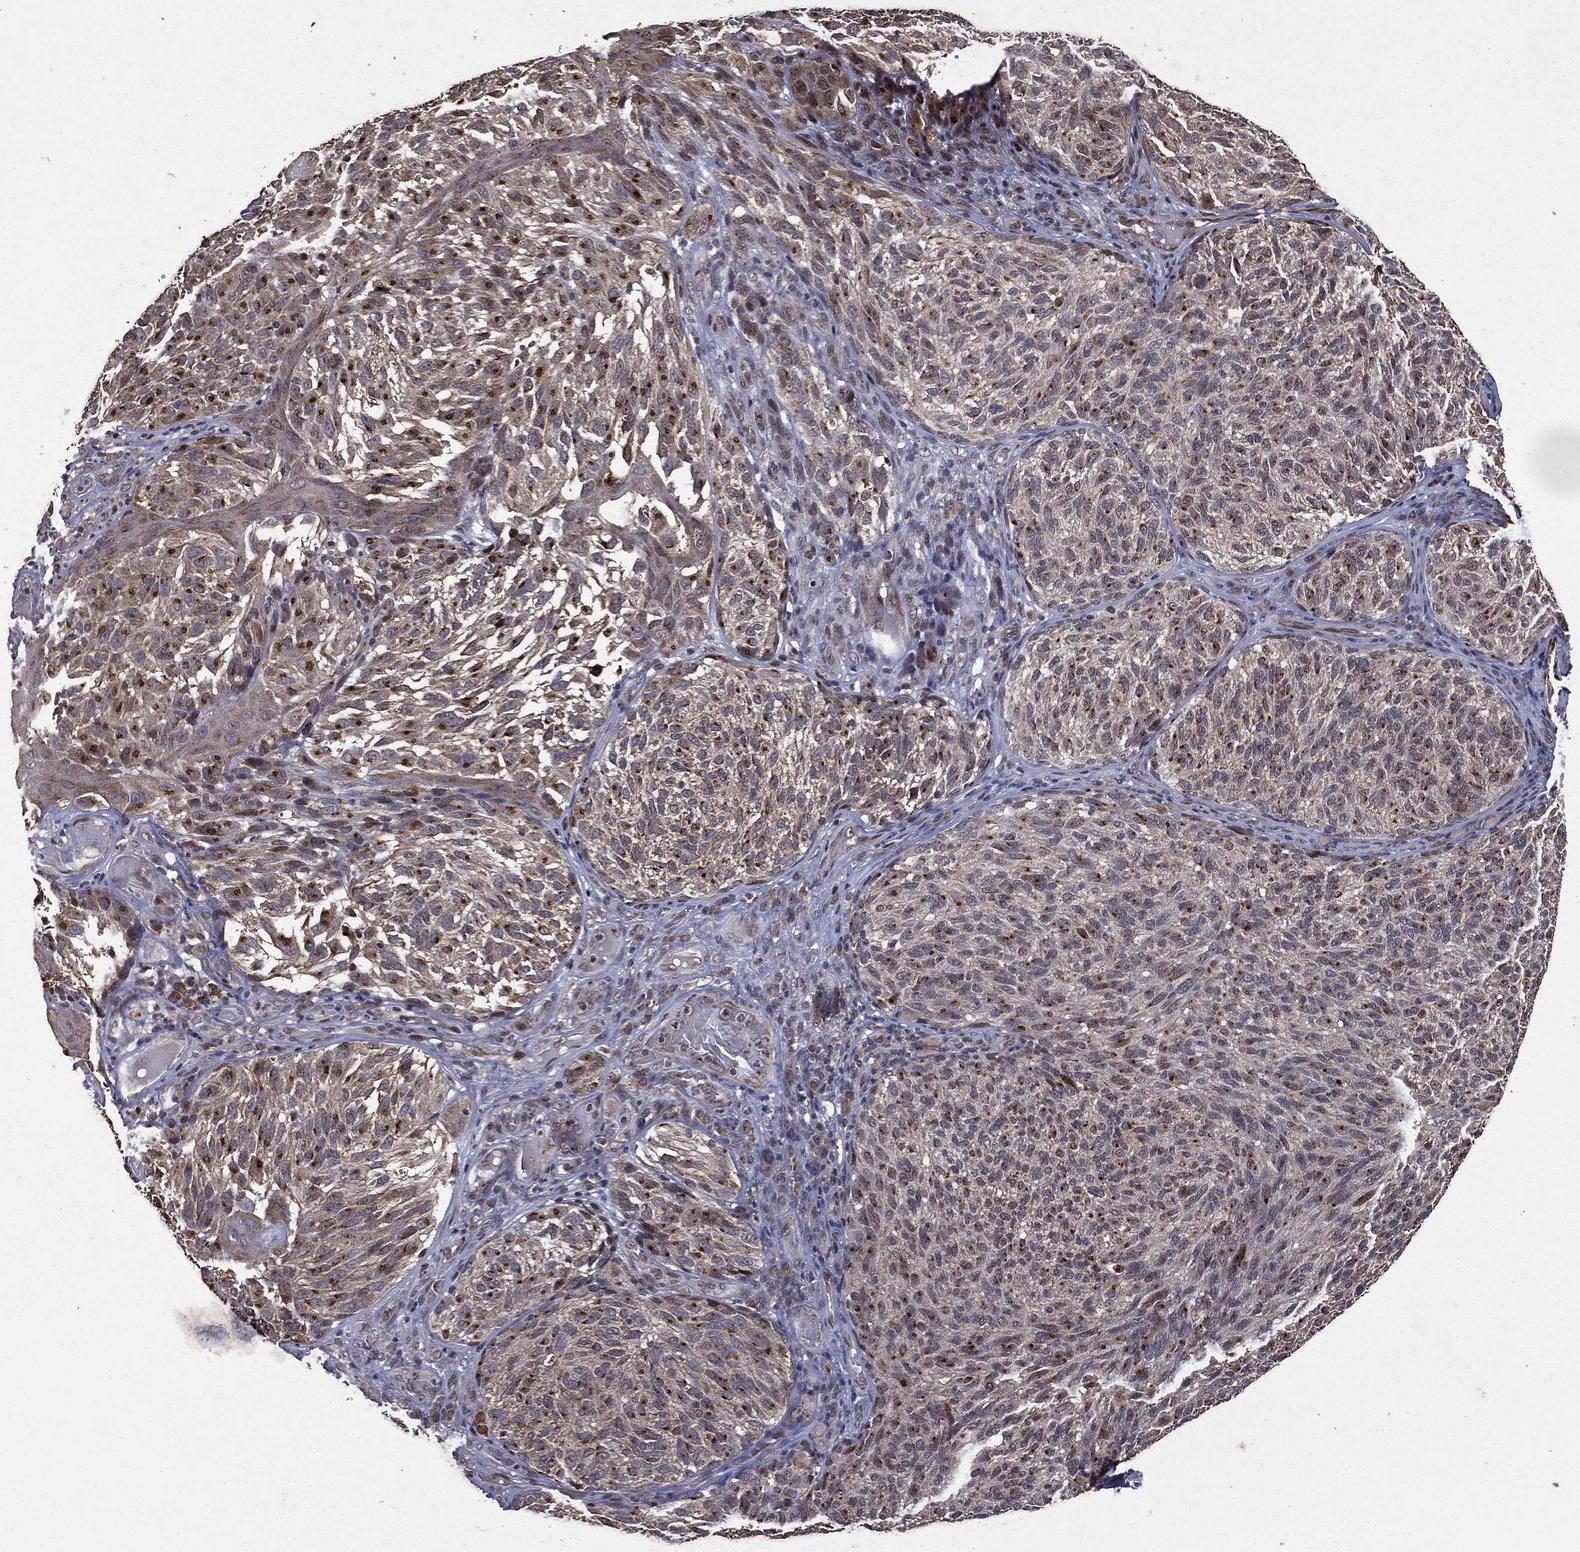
{"staining": {"intensity": "strong", "quantity": "25%-75%", "location": "cytoplasmic/membranous"}, "tissue": "melanoma", "cell_type": "Tumor cells", "image_type": "cancer", "snomed": [{"axis": "morphology", "description": "Malignant melanoma, NOS"}, {"axis": "topography", "description": "Skin"}], "caption": "Protein expression analysis of melanoma shows strong cytoplasmic/membranous staining in about 25%-75% of tumor cells.", "gene": "PLPPR2", "patient": {"sex": "female", "age": 73}}